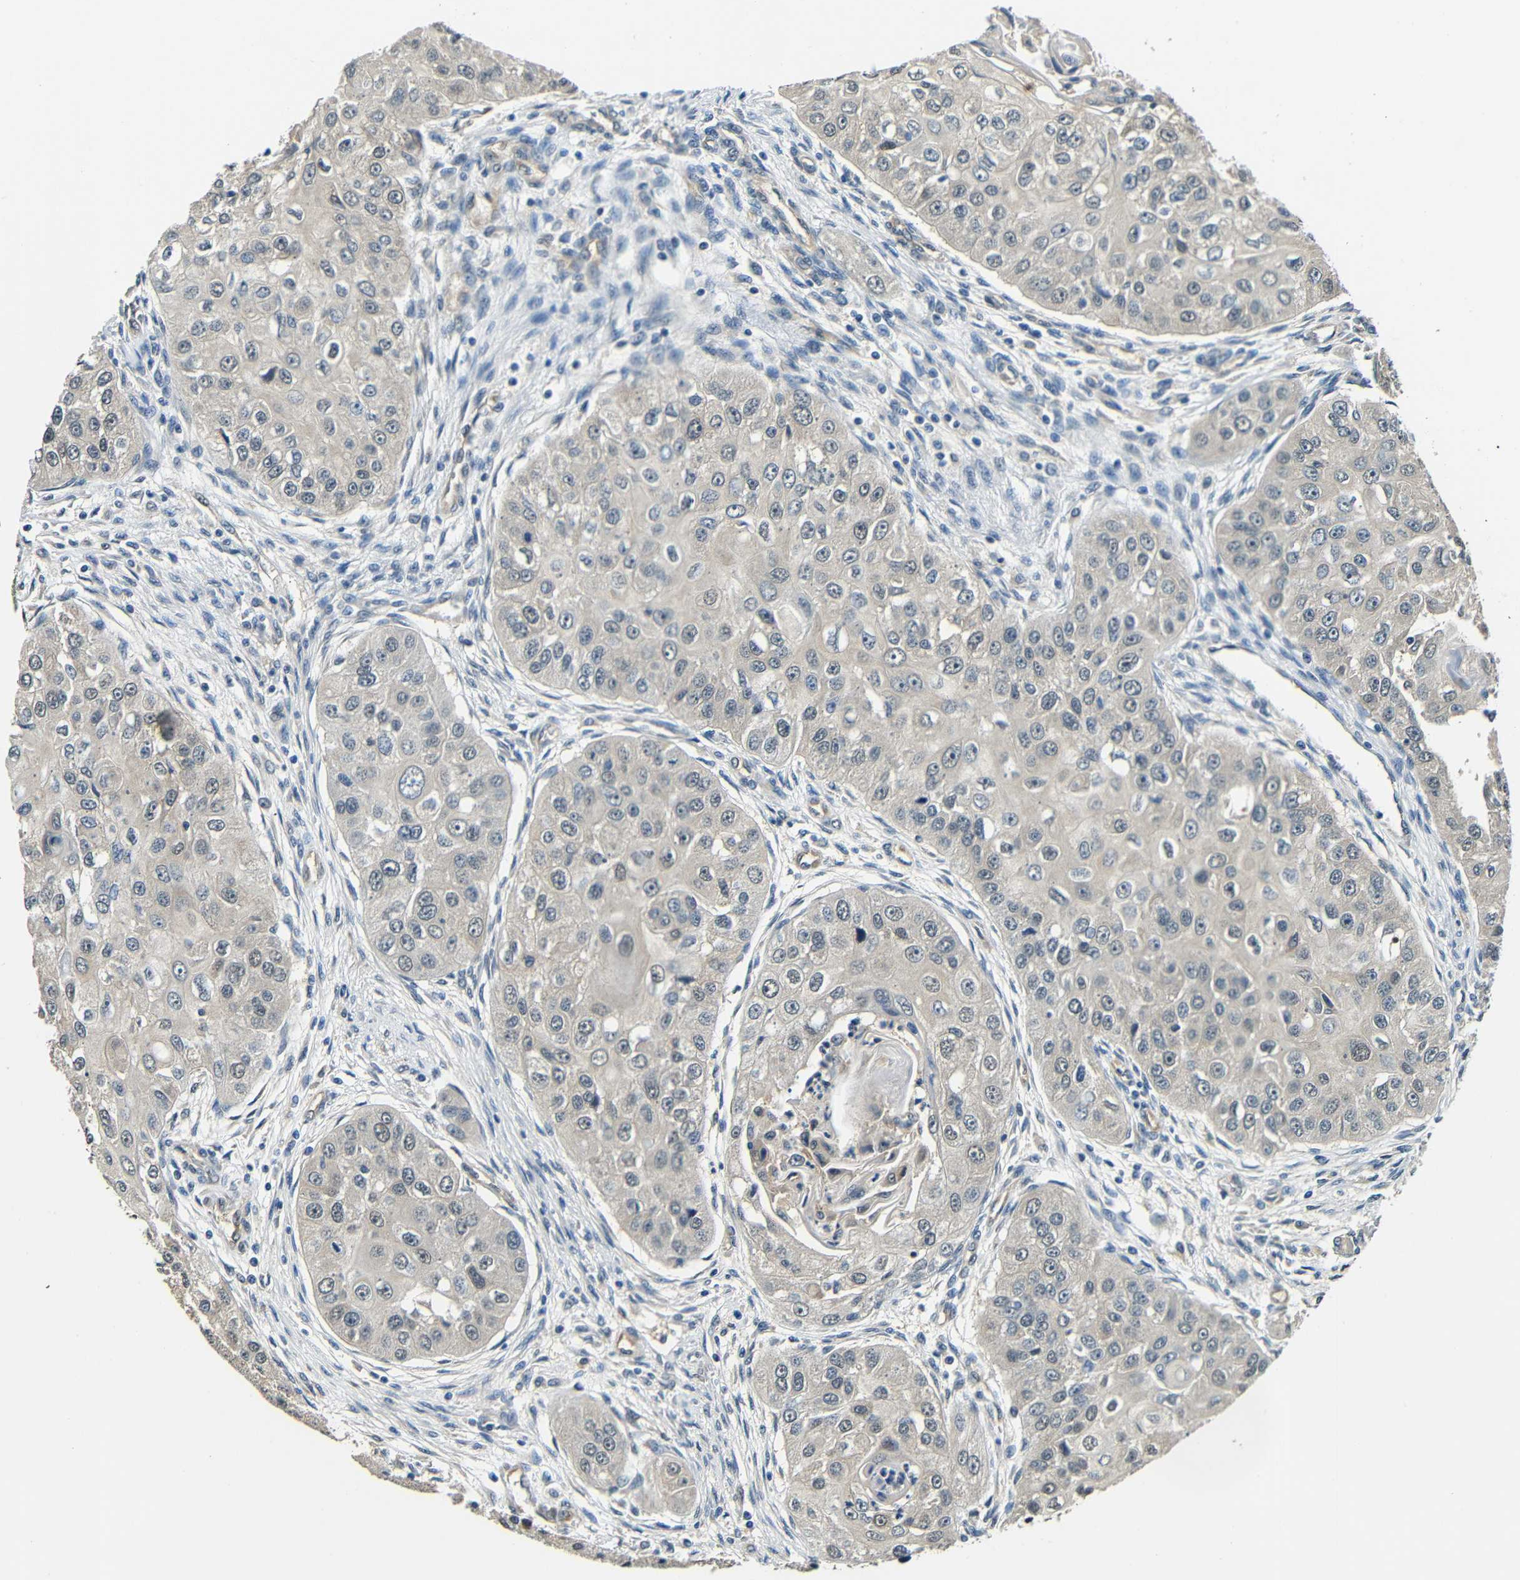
{"staining": {"intensity": "weak", "quantity": ">75%", "location": "cytoplasmic/membranous"}, "tissue": "head and neck cancer", "cell_type": "Tumor cells", "image_type": "cancer", "snomed": [{"axis": "morphology", "description": "Normal tissue, NOS"}, {"axis": "morphology", "description": "Squamous cell carcinoma, NOS"}, {"axis": "topography", "description": "Skeletal muscle"}, {"axis": "topography", "description": "Head-Neck"}], "caption": "A low amount of weak cytoplasmic/membranous positivity is seen in about >75% of tumor cells in squamous cell carcinoma (head and neck) tissue.", "gene": "ADAP1", "patient": {"sex": "male", "age": 51}}